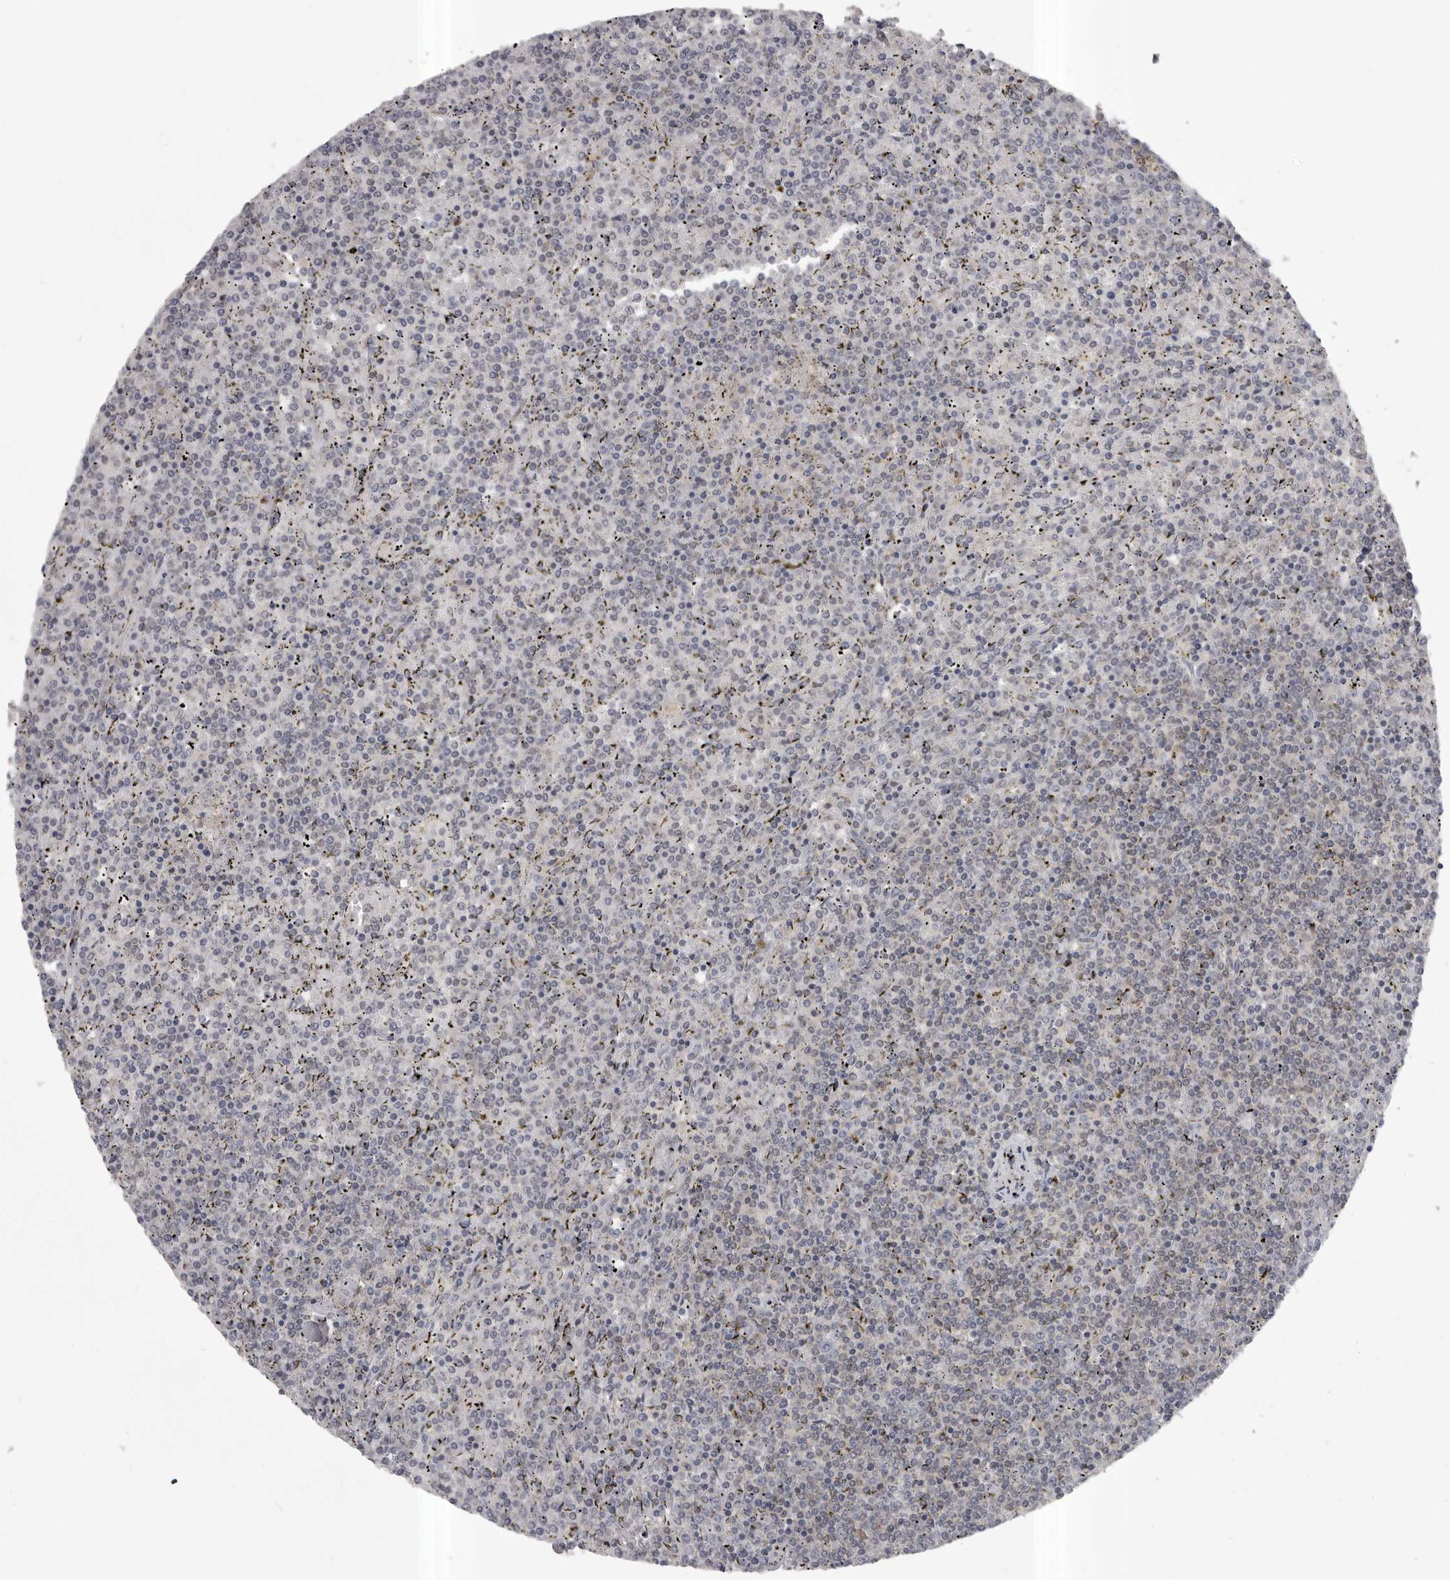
{"staining": {"intensity": "negative", "quantity": "none", "location": "none"}, "tissue": "lymphoma", "cell_type": "Tumor cells", "image_type": "cancer", "snomed": [{"axis": "morphology", "description": "Malignant lymphoma, non-Hodgkin's type, Low grade"}, {"axis": "topography", "description": "Spleen"}], "caption": "Tumor cells are negative for protein expression in human low-grade malignant lymphoma, non-Hodgkin's type.", "gene": "PHF13", "patient": {"sex": "female", "age": 19}}